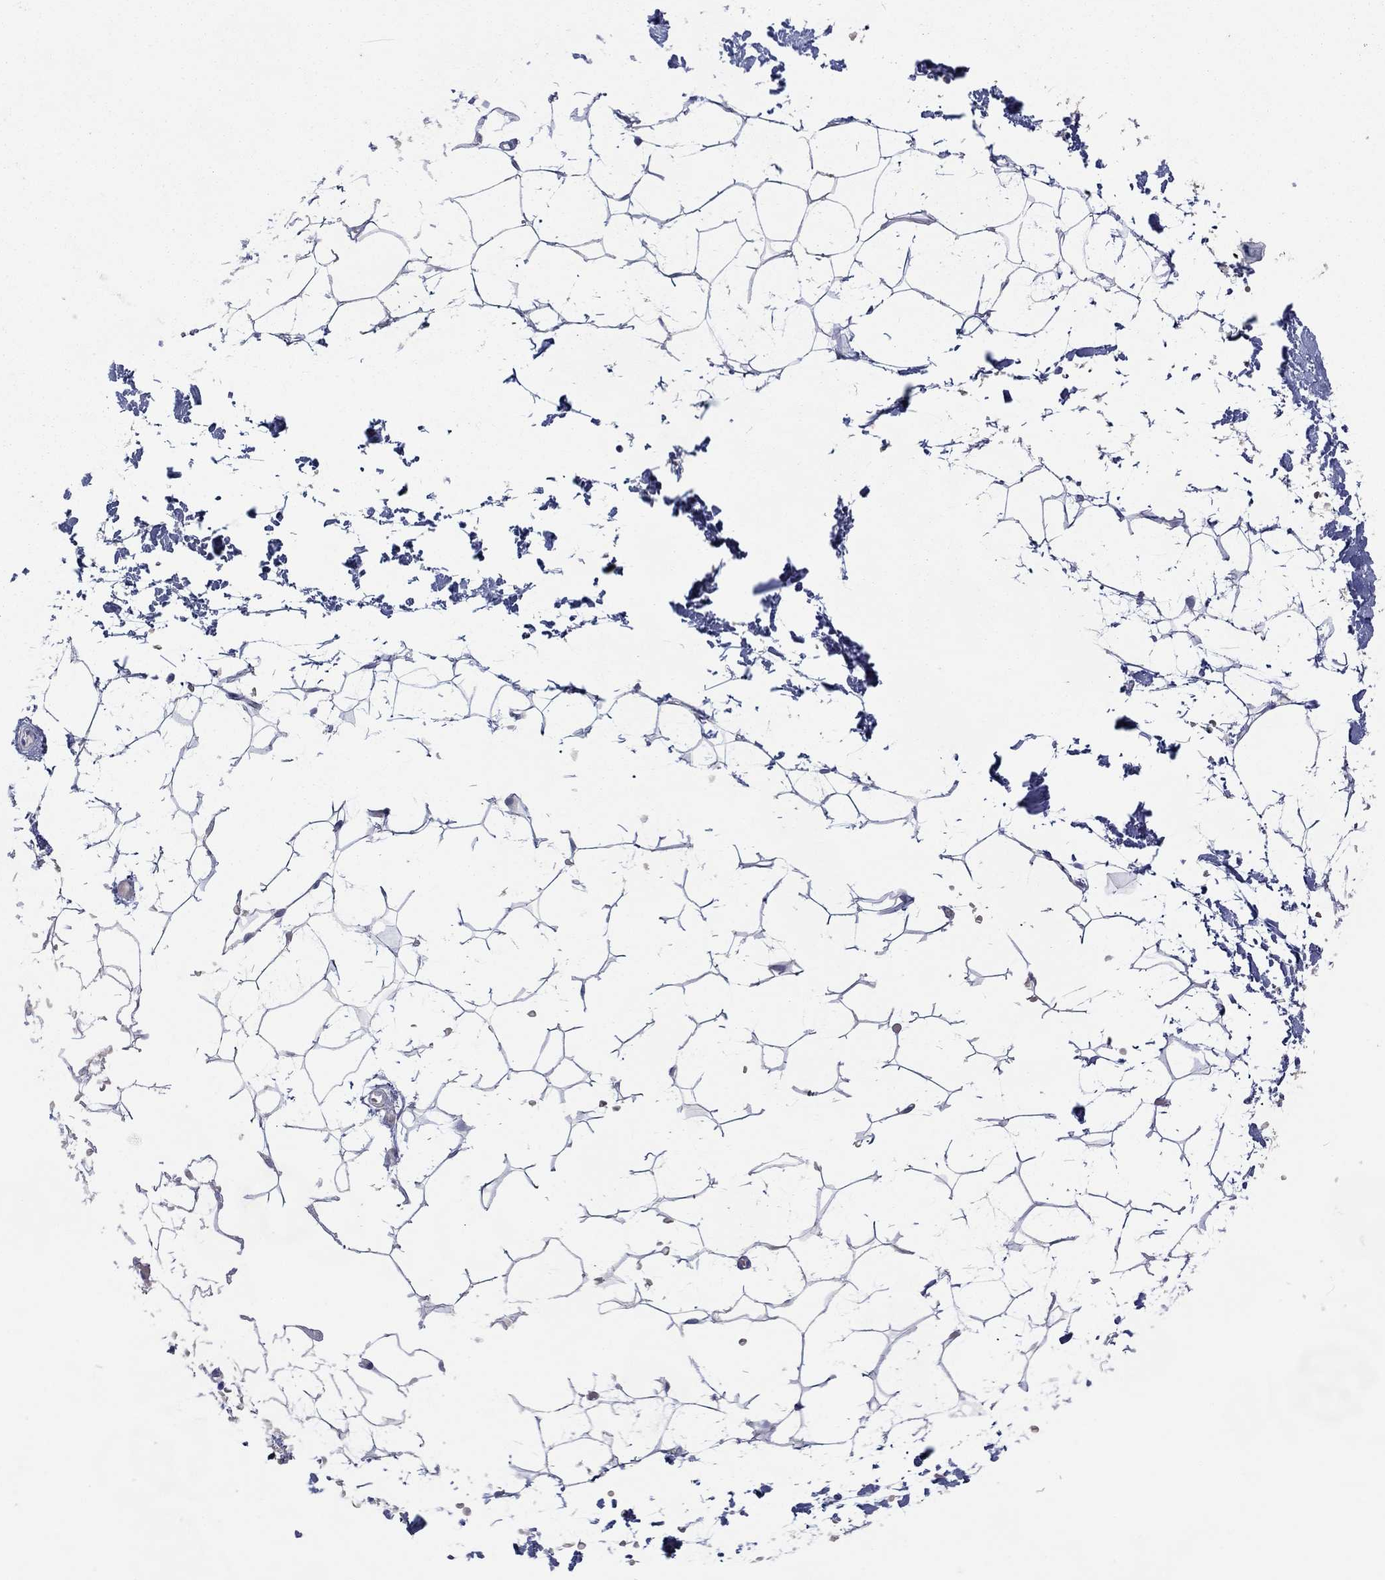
{"staining": {"intensity": "negative", "quantity": "none", "location": "none"}, "tissue": "adipose tissue", "cell_type": "Adipocytes", "image_type": "normal", "snomed": [{"axis": "morphology", "description": "Normal tissue, NOS"}, {"axis": "topography", "description": "Skin"}, {"axis": "topography", "description": "Peripheral nerve tissue"}], "caption": "The immunohistochemistry micrograph has no significant expression in adipocytes of adipose tissue. Nuclei are stained in blue.", "gene": "PLCL2", "patient": {"sex": "female", "age": 56}}